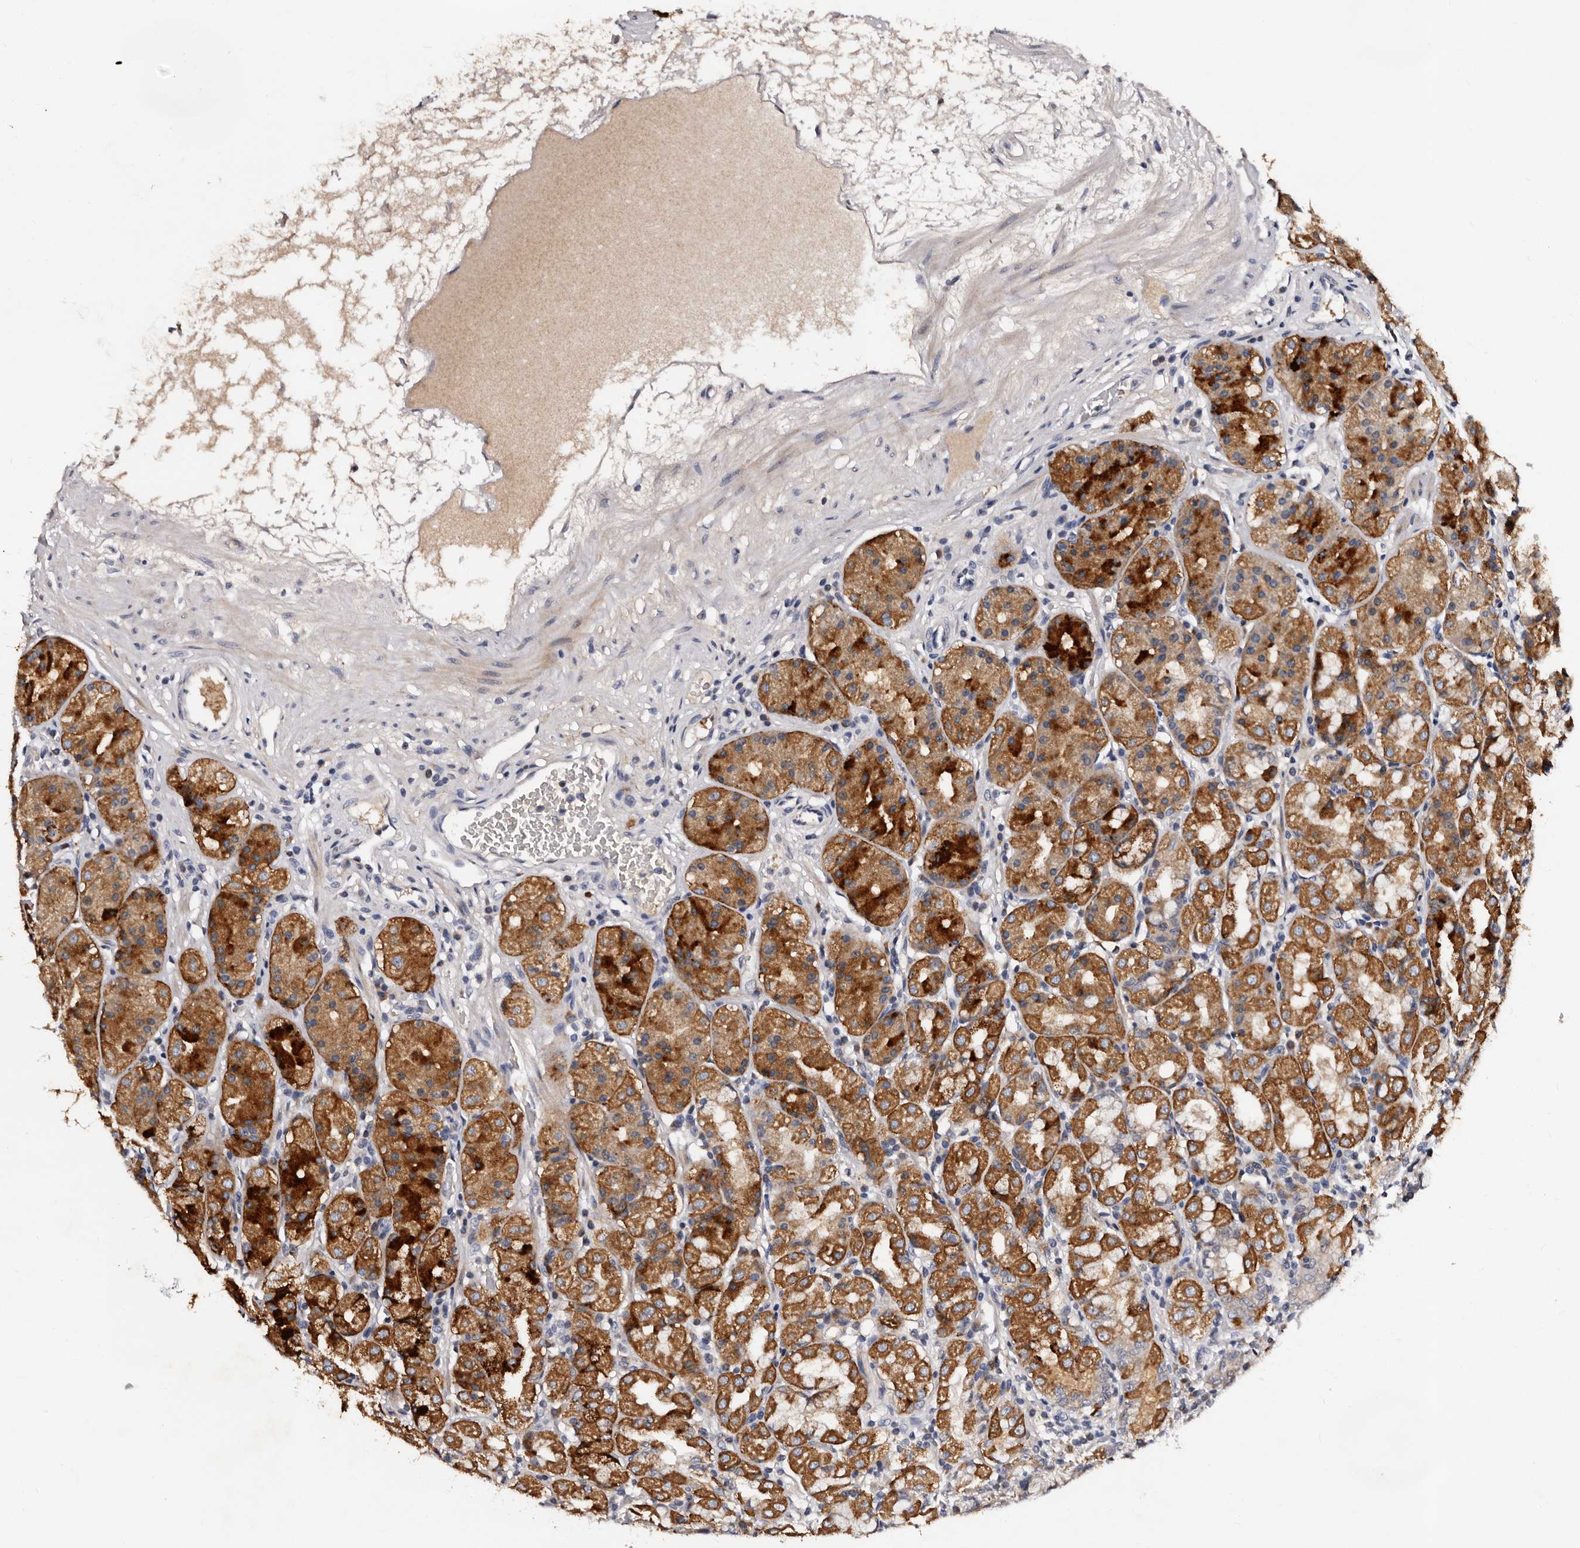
{"staining": {"intensity": "strong", "quantity": "25%-75%", "location": "cytoplasmic/membranous"}, "tissue": "stomach", "cell_type": "Glandular cells", "image_type": "normal", "snomed": [{"axis": "morphology", "description": "Normal tissue, NOS"}, {"axis": "topography", "description": "Stomach, lower"}], "caption": "Immunohistochemical staining of normal human stomach shows 25%-75% levels of strong cytoplasmic/membranous protein expression in approximately 25%-75% of glandular cells.", "gene": "TAF4B", "patient": {"sex": "female", "age": 56}}